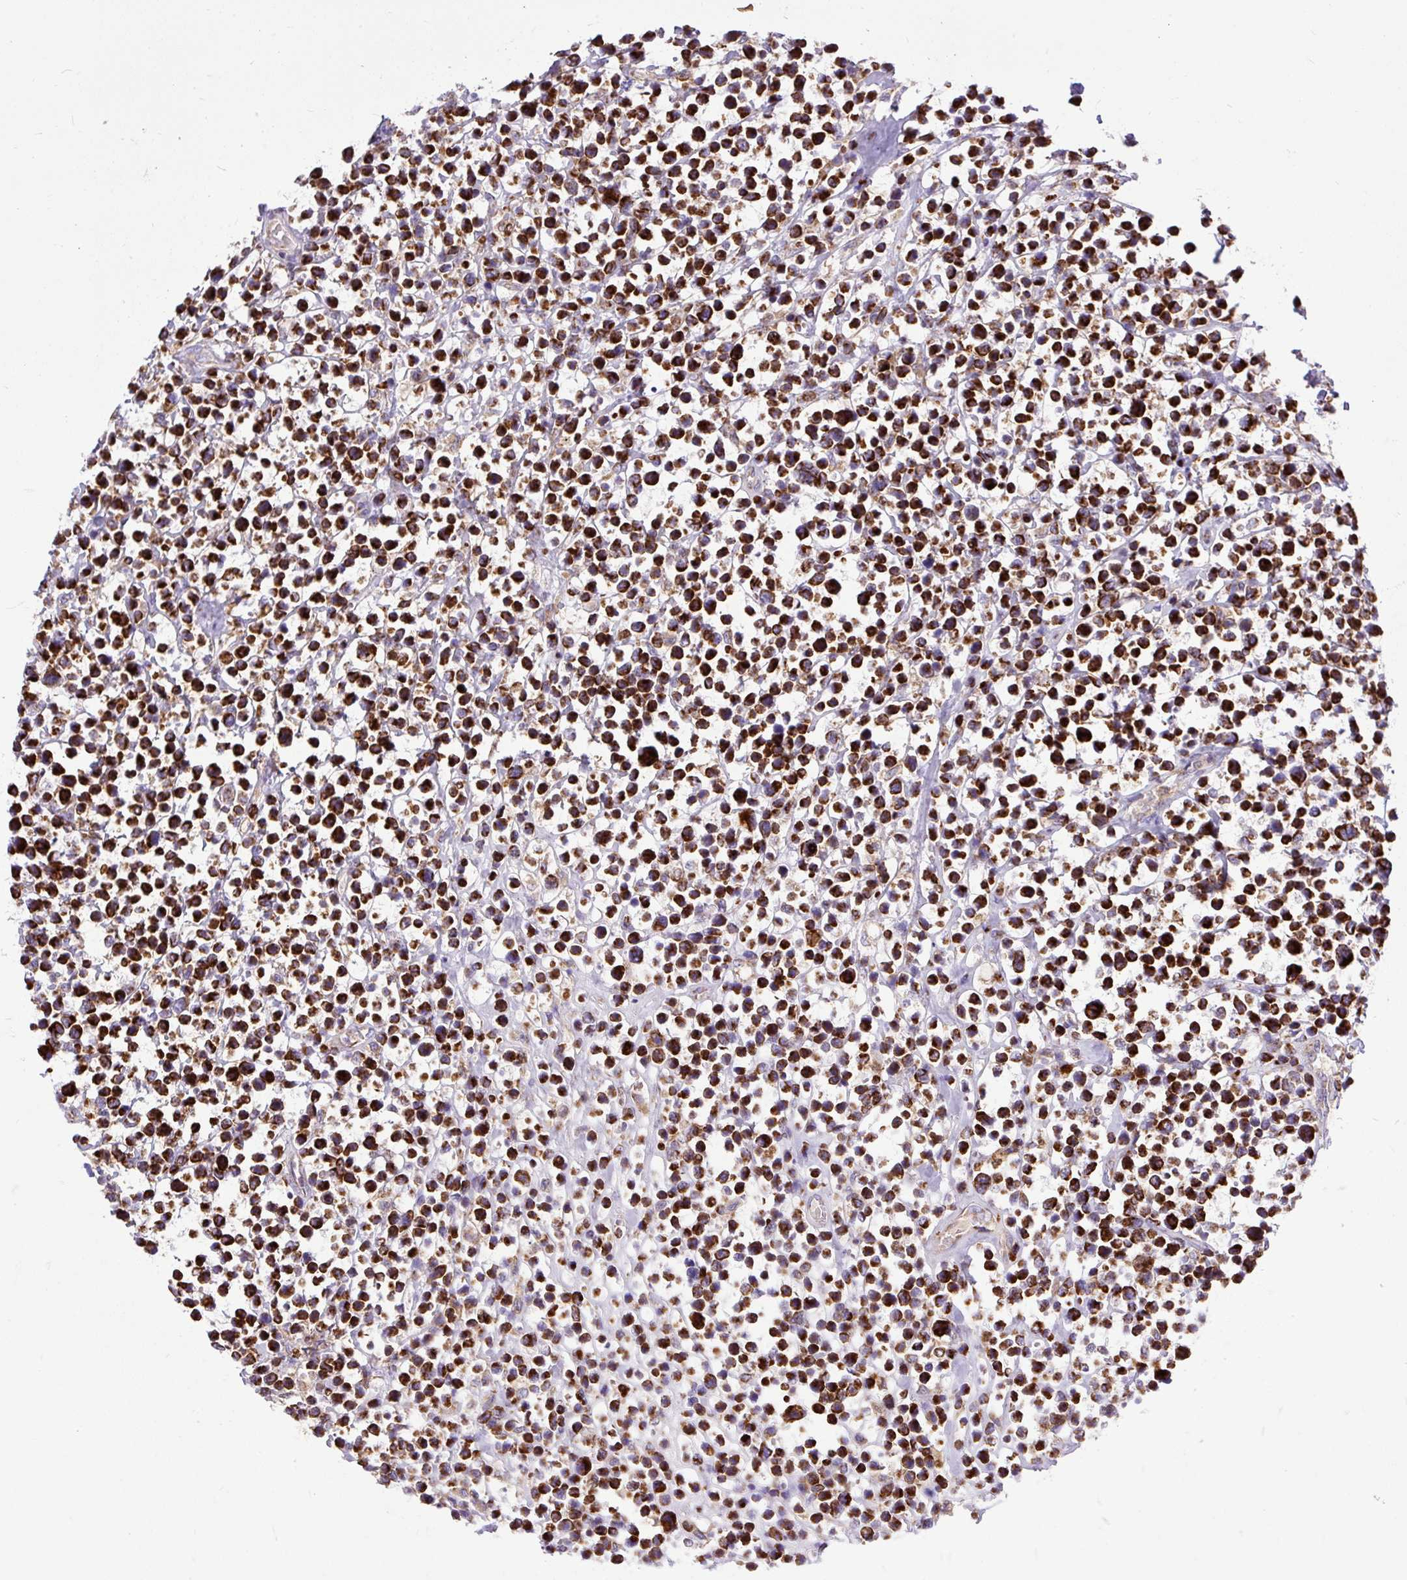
{"staining": {"intensity": "strong", "quantity": ">75%", "location": "cytoplasmic/membranous"}, "tissue": "lymphoma", "cell_type": "Tumor cells", "image_type": "cancer", "snomed": [{"axis": "morphology", "description": "Malignant lymphoma, non-Hodgkin's type, Low grade"}, {"axis": "topography", "description": "Lymph node"}], "caption": "An image showing strong cytoplasmic/membranous positivity in about >75% of tumor cells in lymphoma, as visualized by brown immunohistochemical staining.", "gene": "TOMM40", "patient": {"sex": "male", "age": 60}}